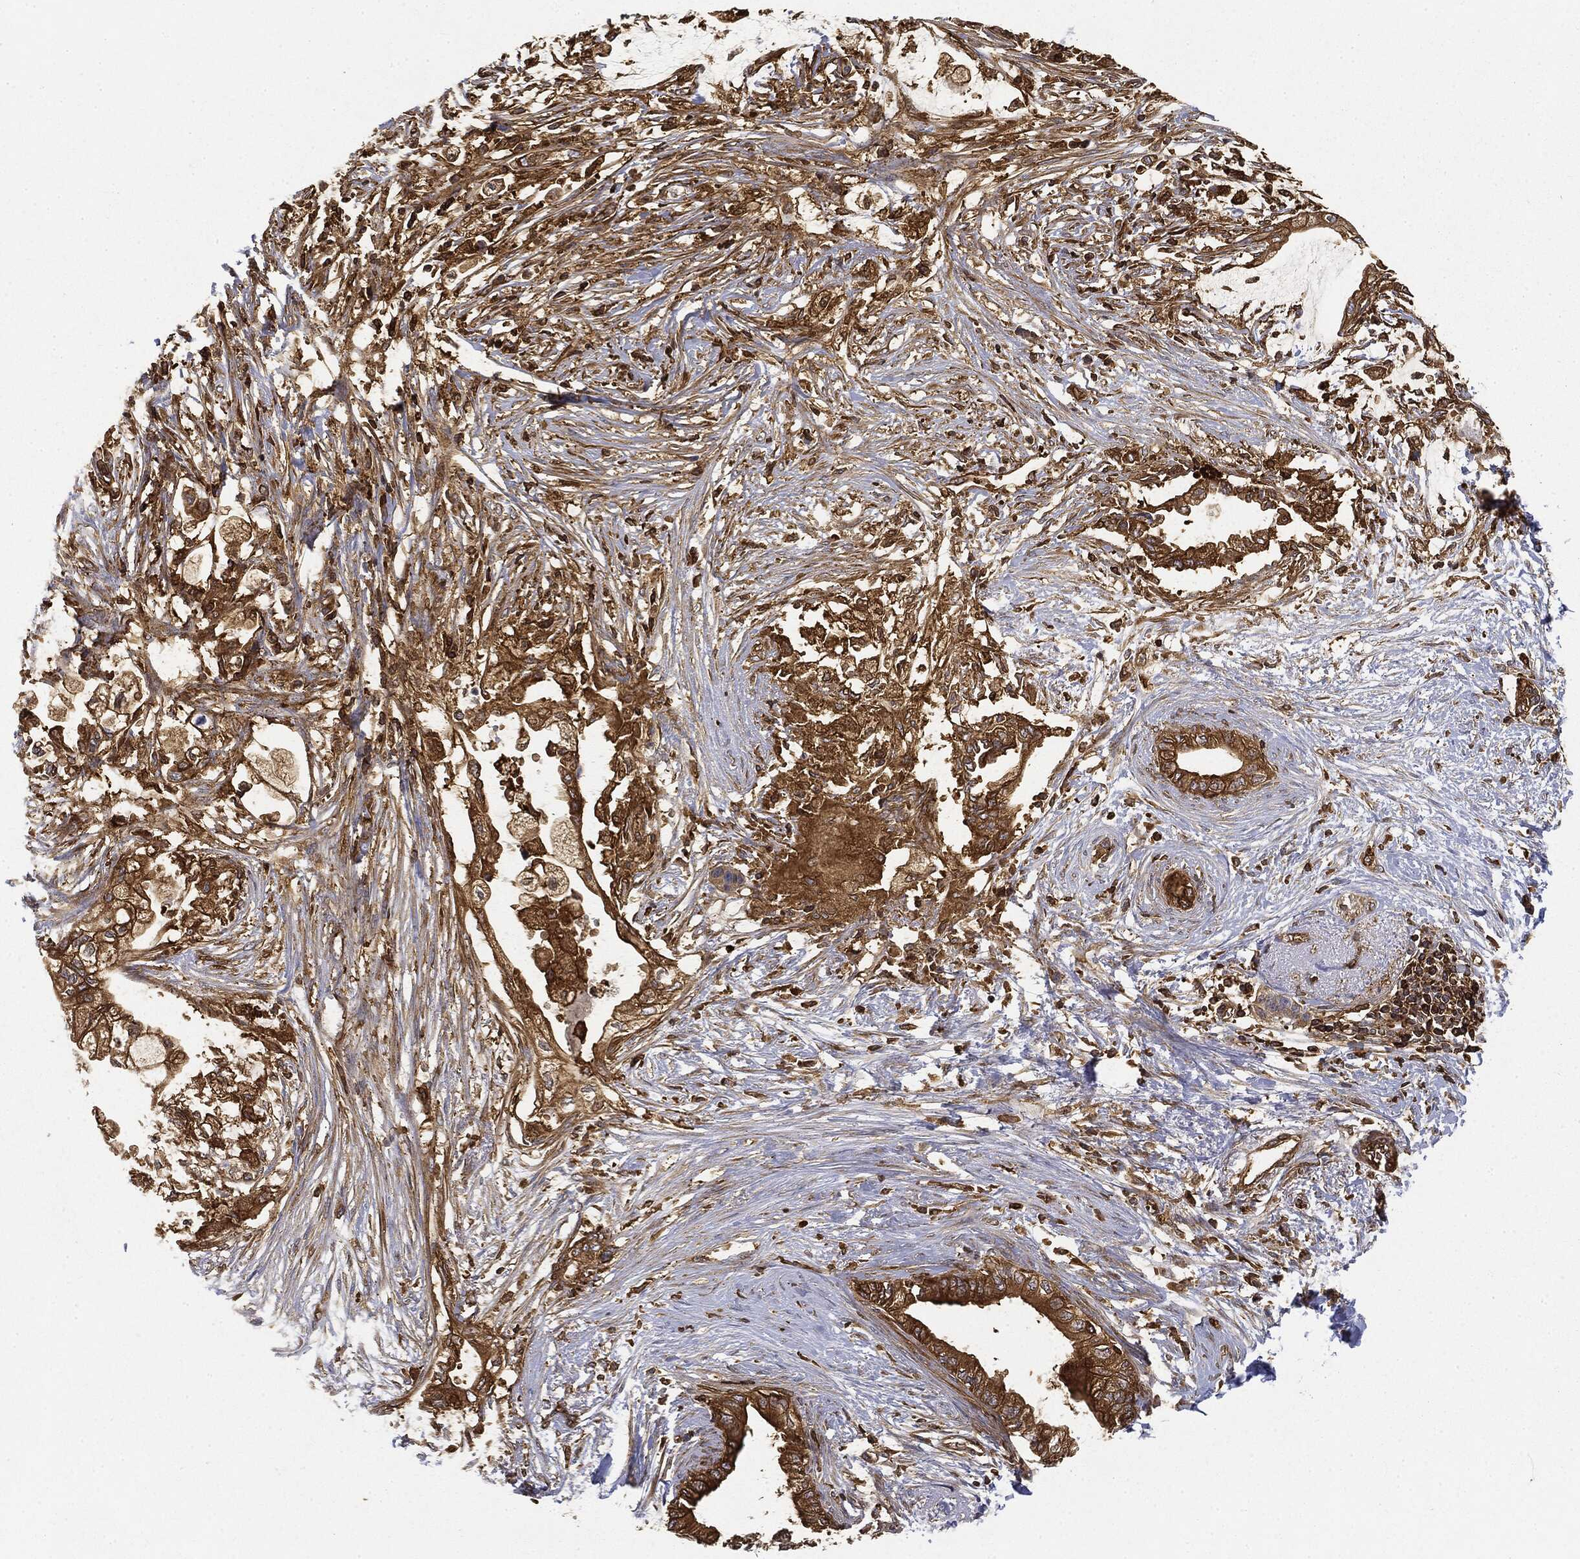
{"staining": {"intensity": "strong", "quantity": ">75%", "location": "cytoplasmic/membranous"}, "tissue": "pancreatic cancer", "cell_type": "Tumor cells", "image_type": "cancer", "snomed": [{"axis": "morphology", "description": "Normal tissue, NOS"}, {"axis": "morphology", "description": "Adenocarcinoma, NOS"}, {"axis": "topography", "description": "Pancreas"}, {"axis": "topography", "description": "Duodenum"}], "caption": "Pancreatic cancer stained with DAB (3,3'-diaminobenzidine) immunohistochemistry (IHC) reveals high levels of strong cytoplasmic/membranous expression in approximately >75% of tumor cells. The staining is performed using DAB brown chromogen to label protein expression. The nuclei are counter-stained blue using hematoxylin.", "gene": "WDR1", "patient": {"sex": "female", "age": 60}}